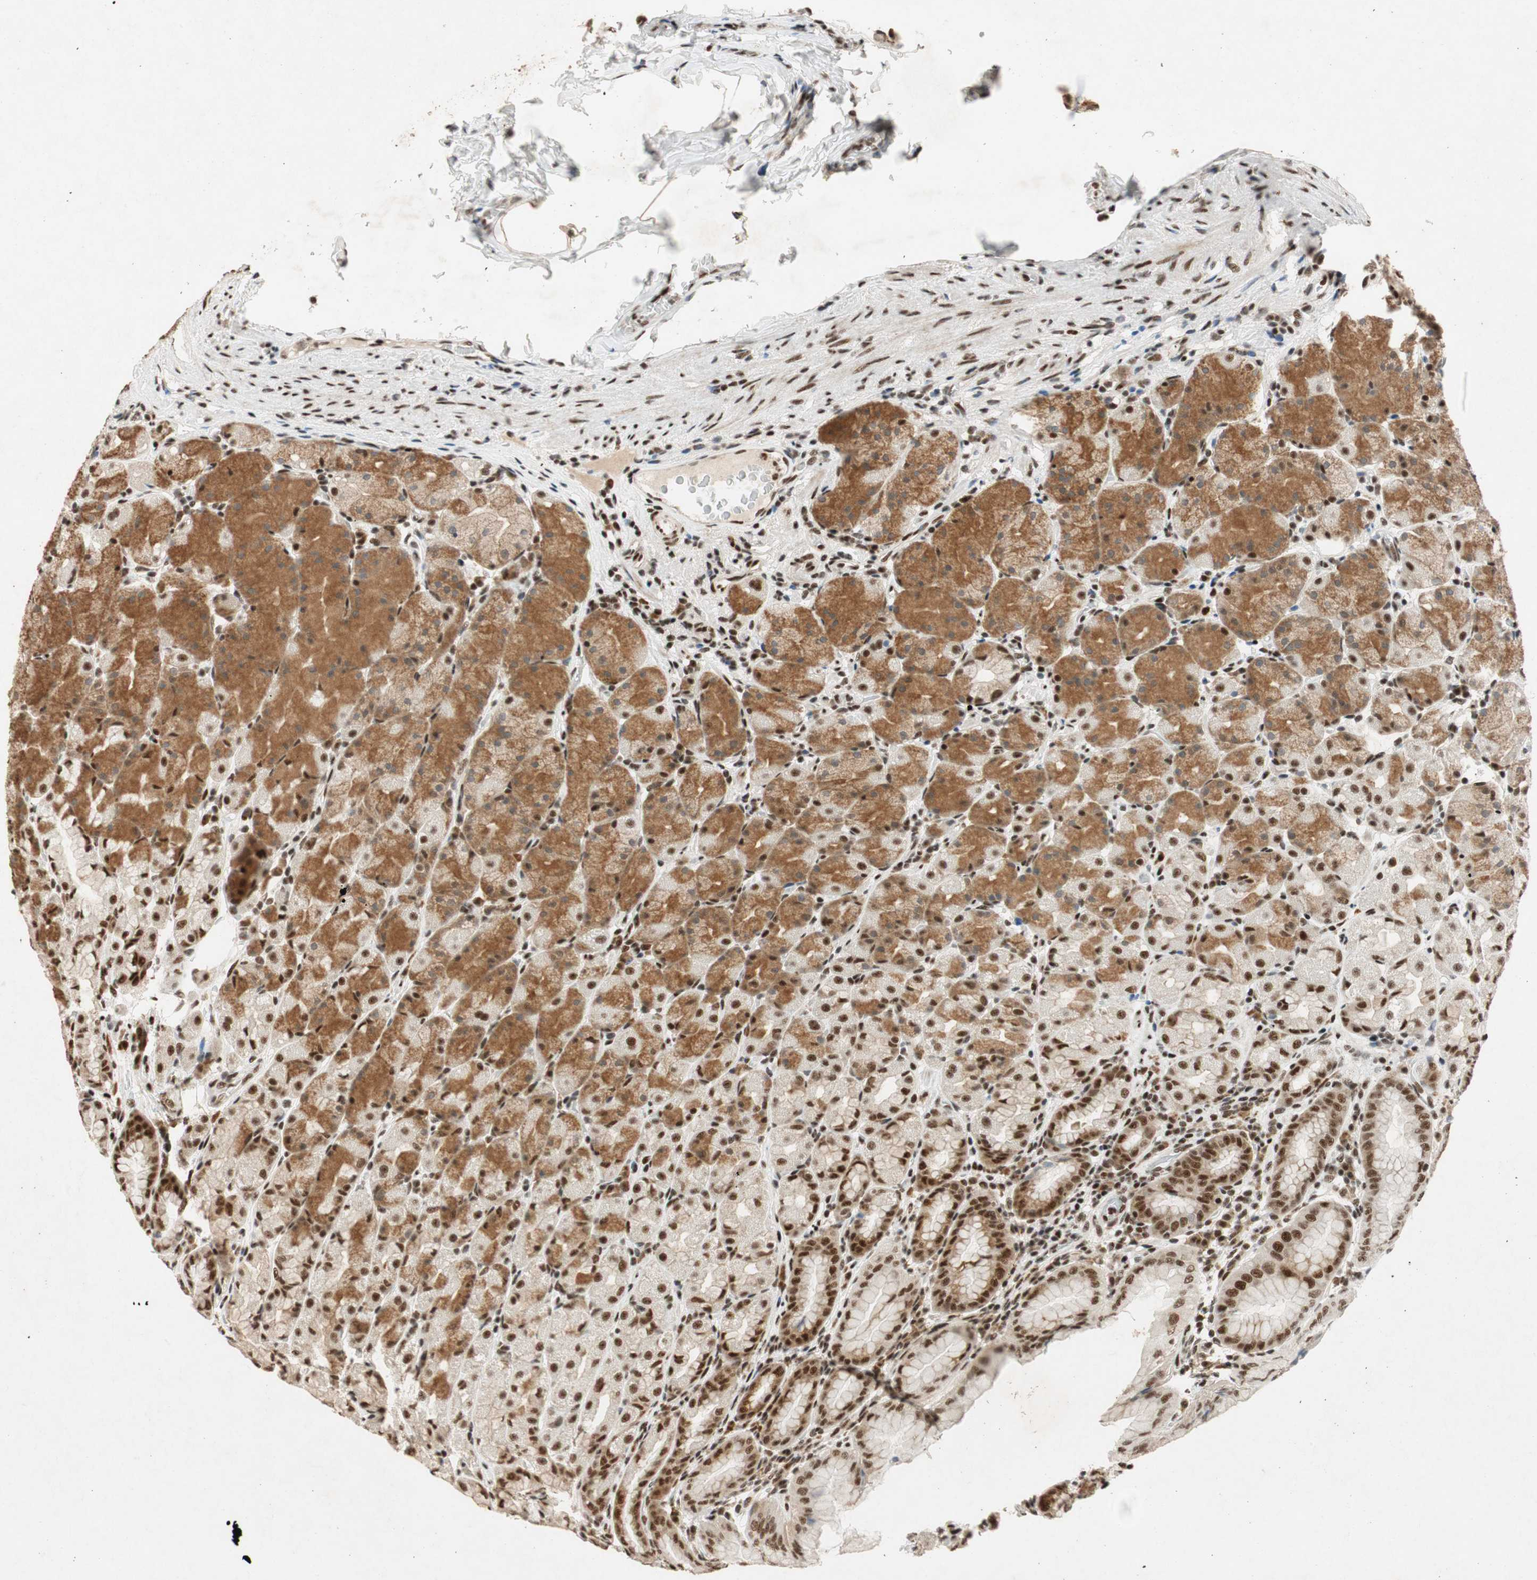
{"staining": {"intensity": "strong", "quantity": ">75%", "location": "cytoplasmic/membranous,nuclear"}, "tissue": "stomach", "cell_type": "Glandular cells", "image_type": "normal", "snomed": [{"axis": "morphology", "description": "Normal tissue, NOS"}, {"axis": "topography", "description": "Stomach, upper"}], "caption": "High-magnification brightfield microscopy of benign stomach stained with DAB (brown) and counterstained with hematoxylin (blue). glandular cells exhibit strong cytoplasmic/membranous,nuclear staining is present in about>75% of cells.", "gene": "NCBP3", "patient": {"sex": "male", "age": 68}}